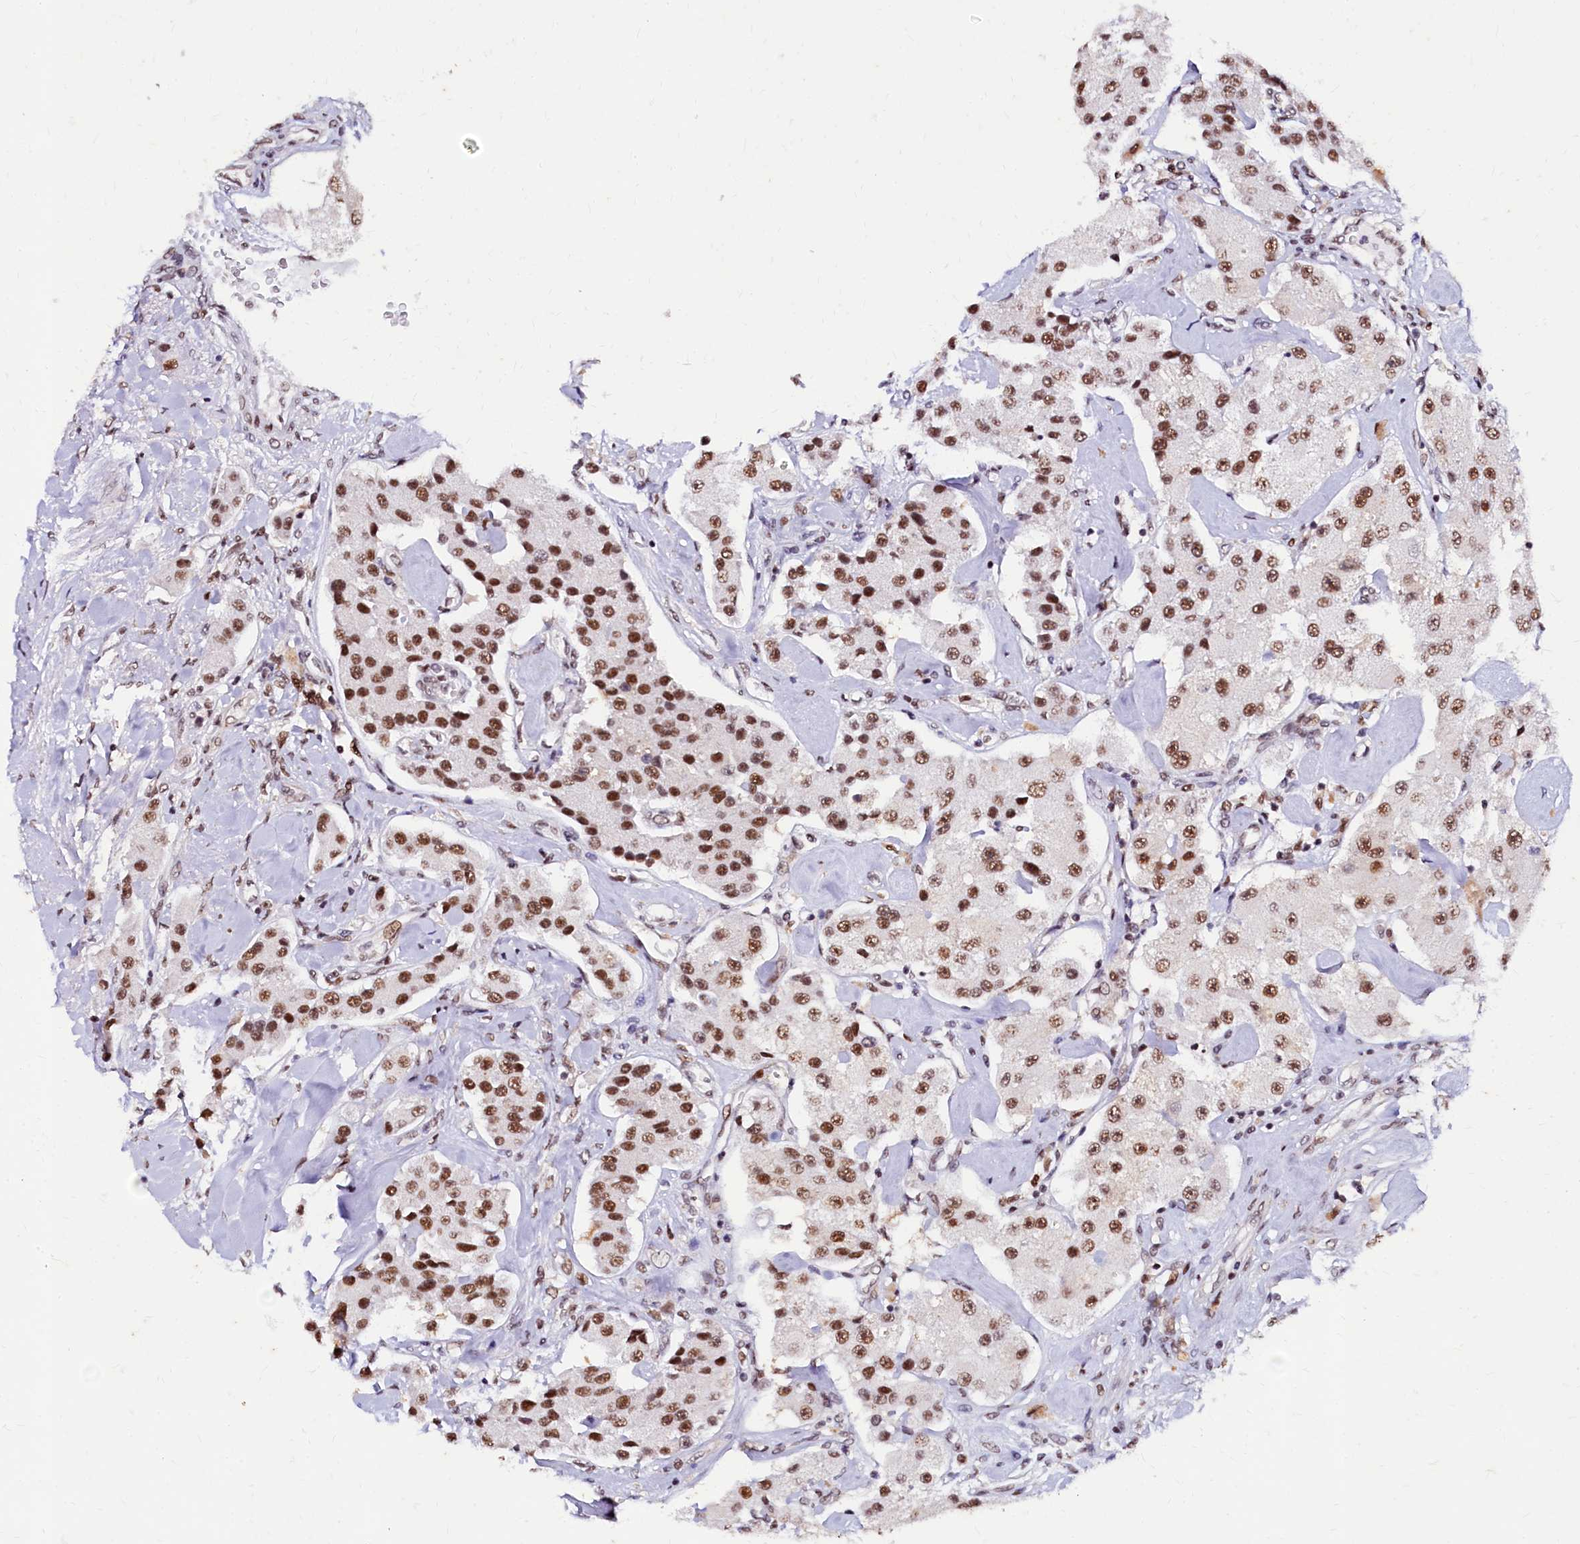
{"staining": {"intensity": "moderate", "quantity": ">75%", "location": "nuclear"}, "tissue": "carcinoid", "cell_type": "Tumor cells", "image_type": "cancer", "snomed": [{"axis": "morphology", "description": "Carcinoid, malignant, NOS"}, {"axis": "topography", "description": "Pancreas"}], "caption": "Carcinoid (malignant) stained for a protein demonstrates moderate nuclear positivity in tumor cells.", "gene": "CPSF7", "patient": {"sex": "male", "age": 41}}